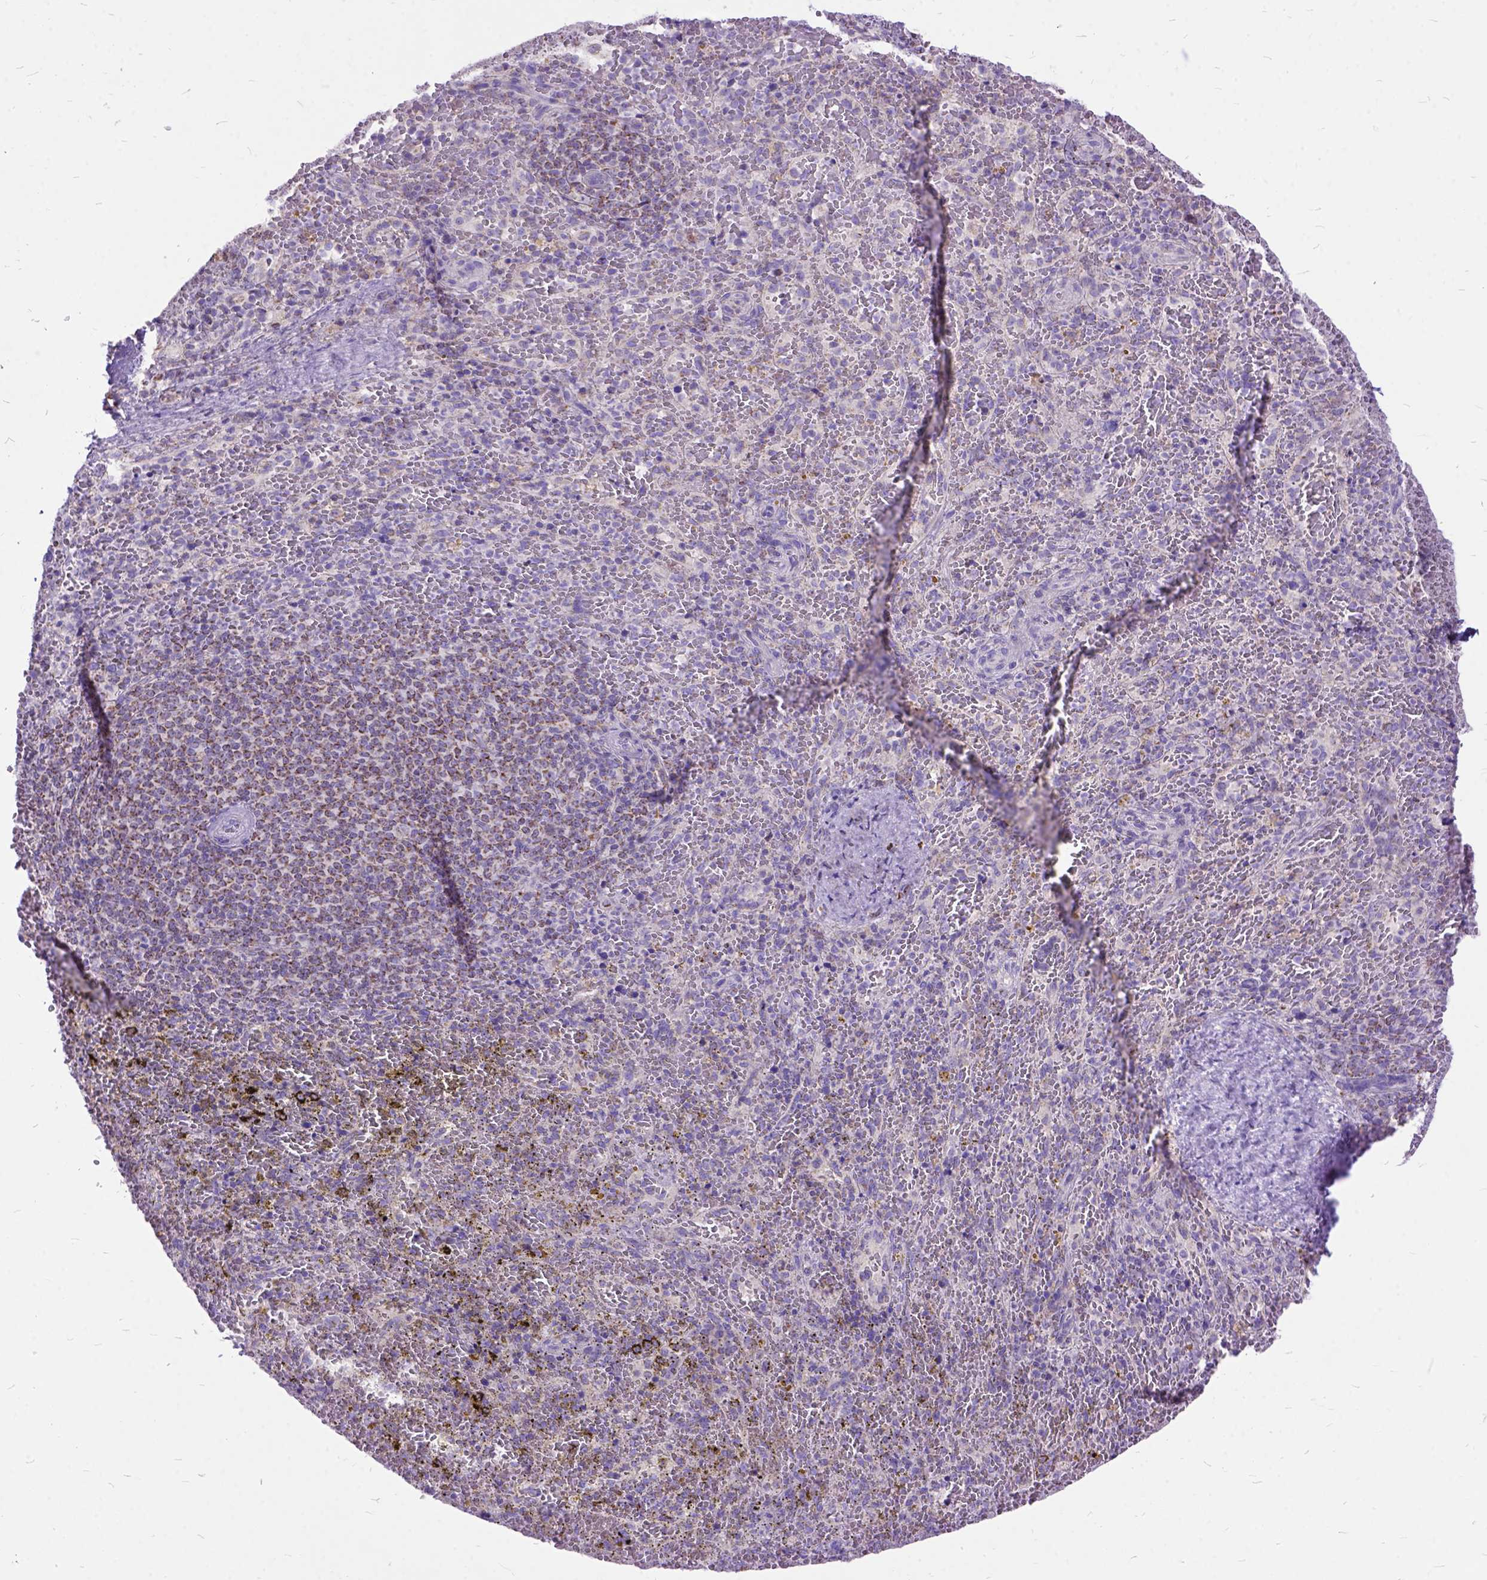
{"staining": {"intensity": "negative", "quantity": "none", "location": "none"}, "tissue": "spleen", "cell_type": "Cells in red pulp", "image_type": "normal", "snomed": [{"axis": "morphology", "description": "Normal tissue, NOS"}, {"axis": "topography", "description": "Spleen"}], "caption": "Image shows no protein positivity in cells in red pulp of unremarkable spleen.", "gene": "CTAG2", "patient": {"sex": "female", "age": 50}}